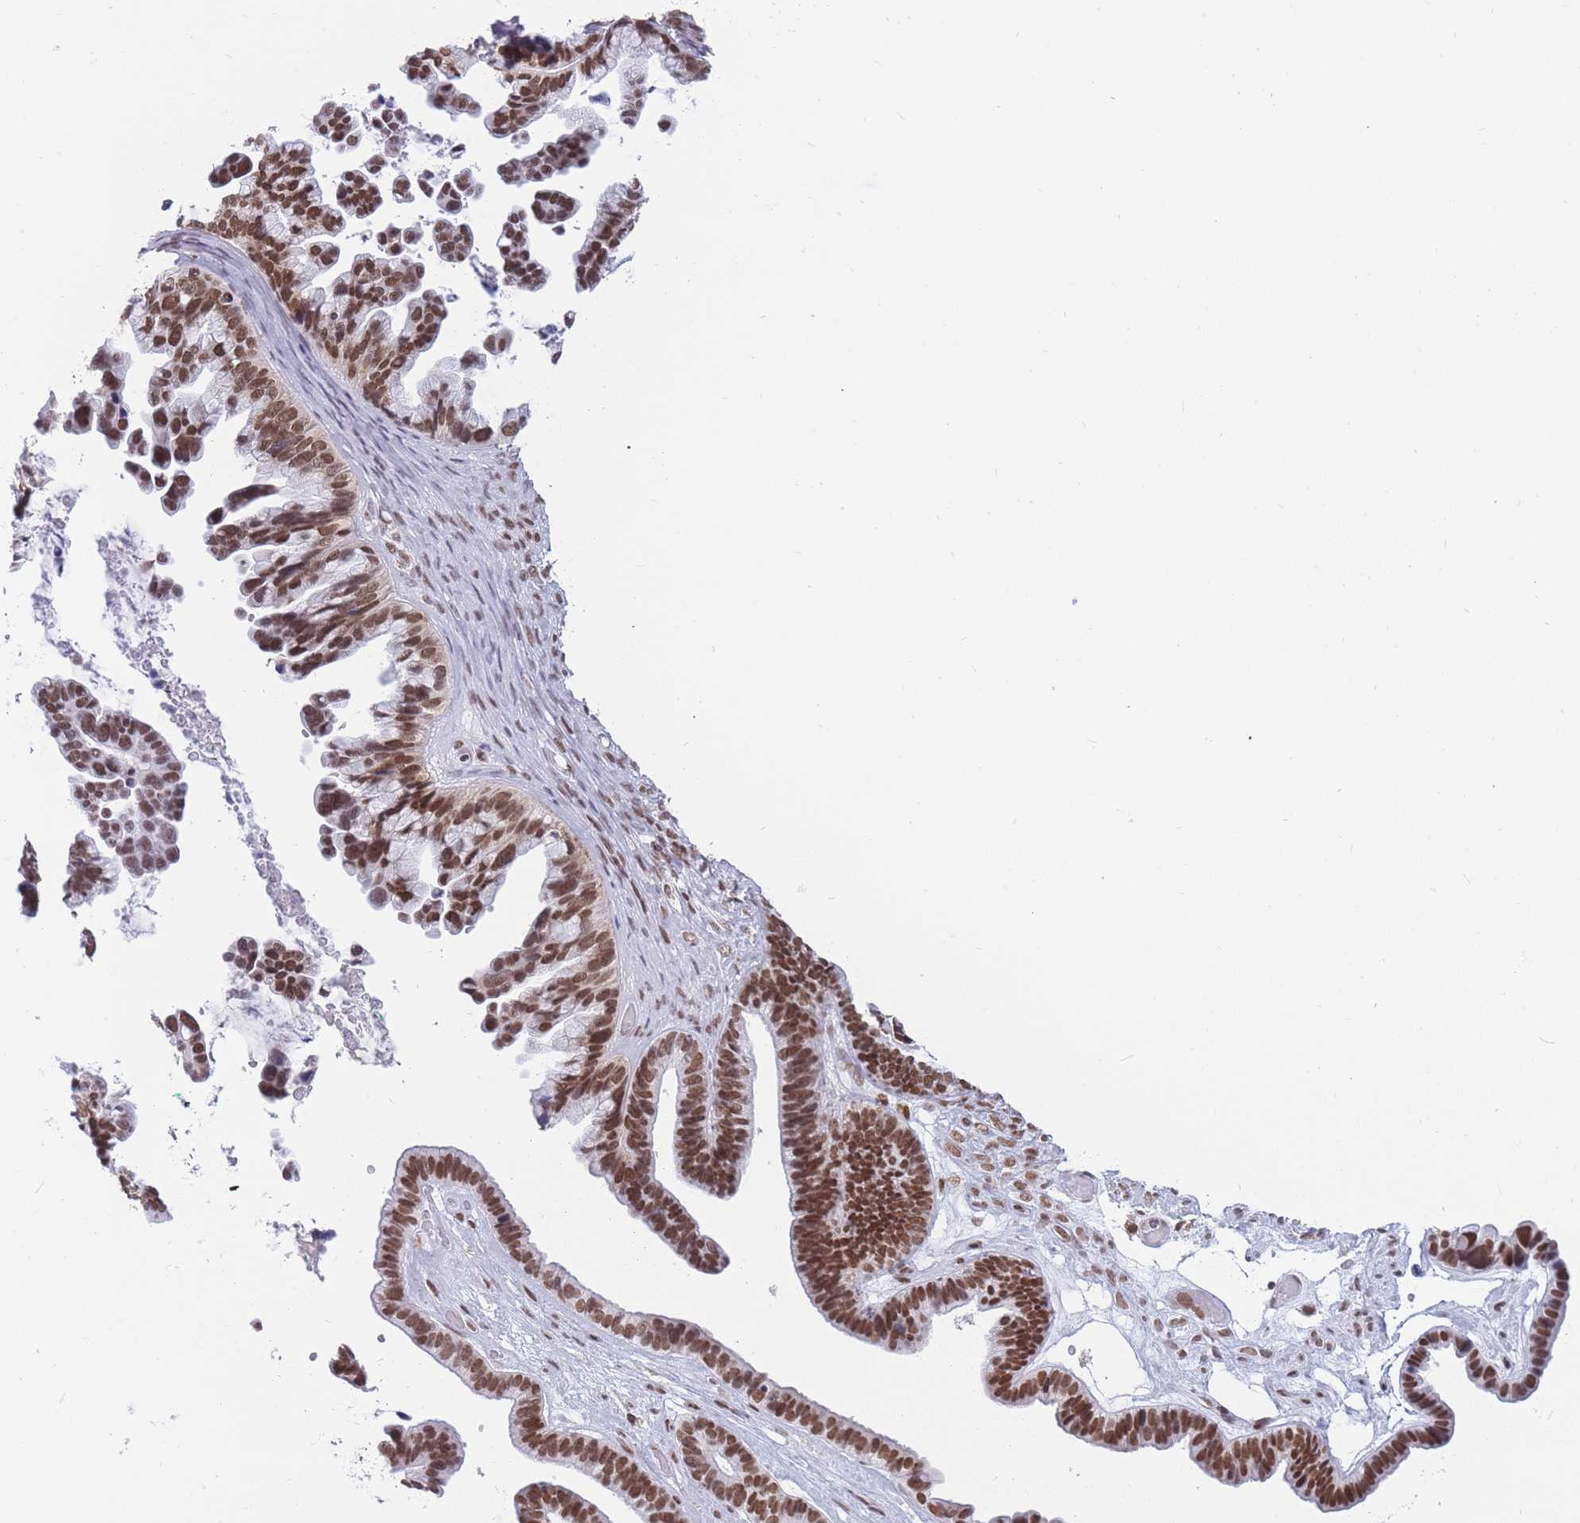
{"staining": {"intensity": "strong", "quantity": ">75%", "location": "nuclear"}, "tissue": "ovarian cancer", "cell_type": "Tumor cells", "image_type": "cancer", "snomed": [{"axis": "morphology", "description": "Cystadenocarcinoma, serous, NOS"}, {"axis": "topography", "description": "Ovary"}], "caption": "Immunohistochemical staining of human serous cystadenocarcinoma (ovarian) demonstrates strong nuclear protein expression in approximately >75% of tumor cells.", "gene": "HNRNPUL1", "patient": {"sex": "female", "age": 56}}